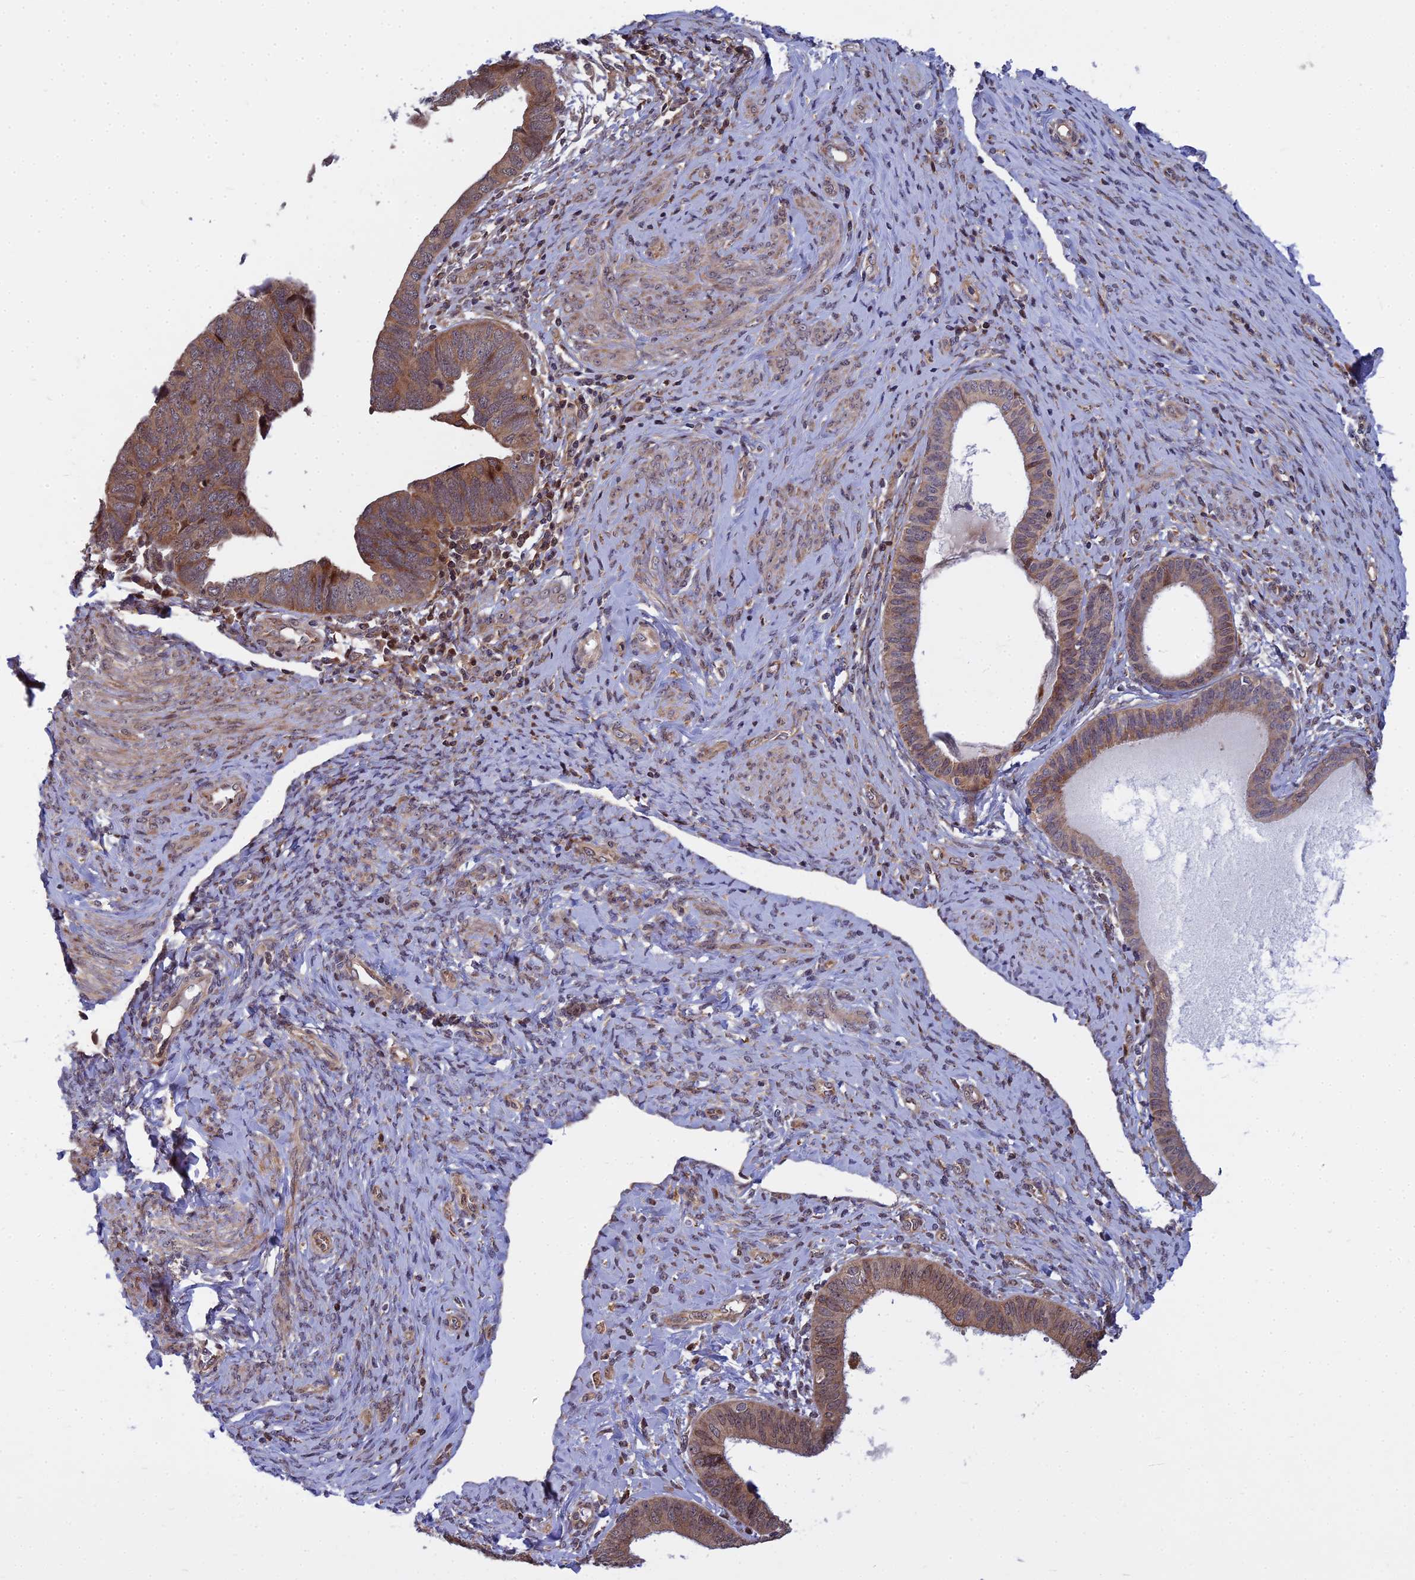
{"staining": {"intensity": "moderate", "quantity": ">75%", "location": "cytoplasmic/membranous"}, "tissue": "endometrial cancer", "cell_type": "Tumor cells", "image_type": "cancer", "snomed": [{"axis": "morphology", "description": "Adenocarcinoma, NOS"}, {"axis": "topography", "description": "Endometrium"}], "caption": "The image demonstrates immunohistochemical staining of endometrial cancer. There is moderate cytoplasmic/membranous expression is seen in approximately >75% of tumor cells.", "gene": "COMMD2", "patient": {"sex": "female", "age": 79}}